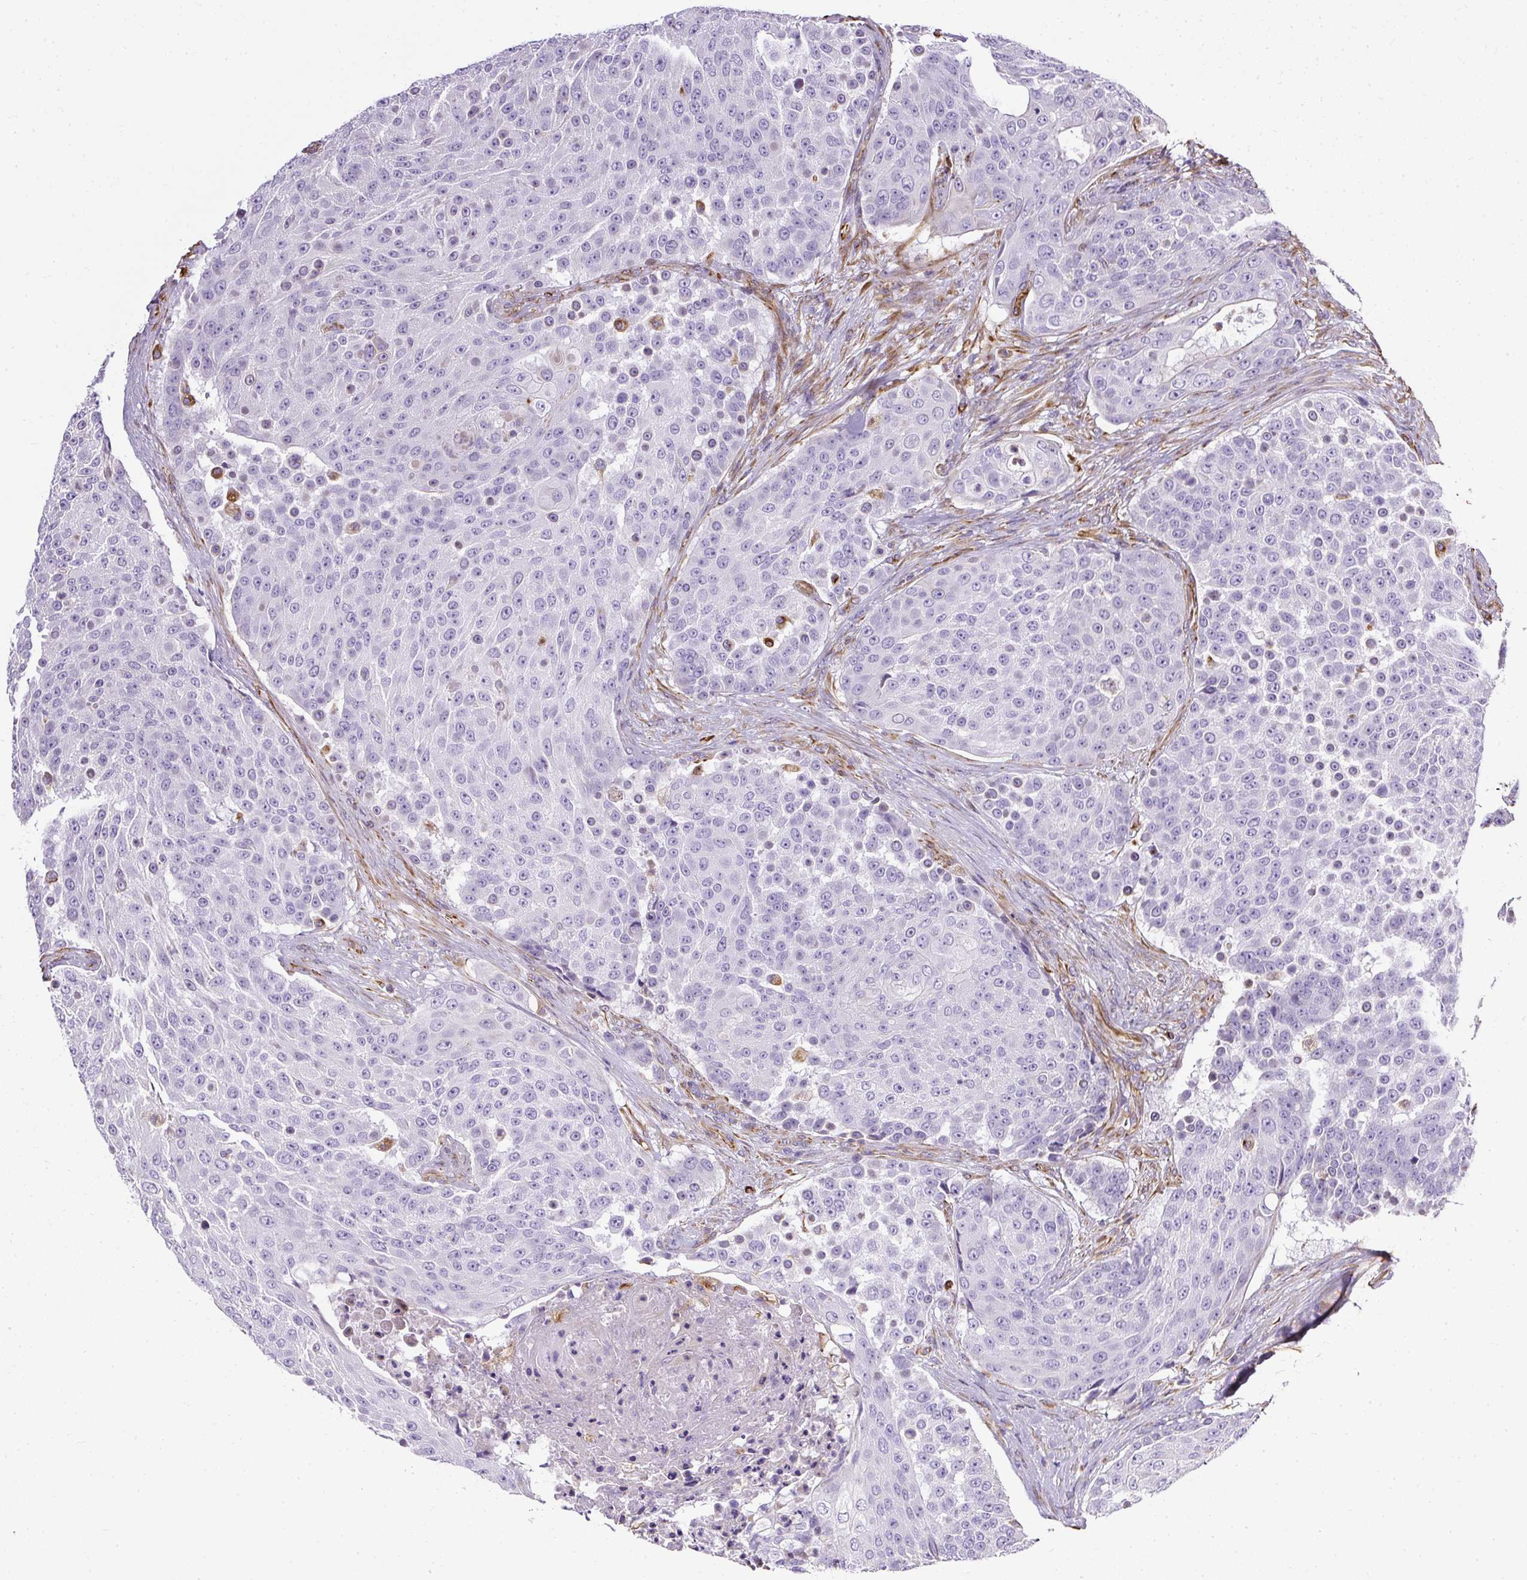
{"staining": {"intensity": "negative", "quantity": "none", "location": "none"}, "tissue": "urothelial cancer", "cell_type": "Tumor cells", "image_type": "cancer", "snomed": [{"axis": "morphology", "description": "Urothelial carcinoma, High grade"}, {"axis": "topography", "description": "Urinary bladder"}], "caption": "DAB immunohistochemical staining of human urothelial cancer displays no significant expression in tumor cells.", "gene": "PLS1", "patient": {"sex": "female", "age": 63}}